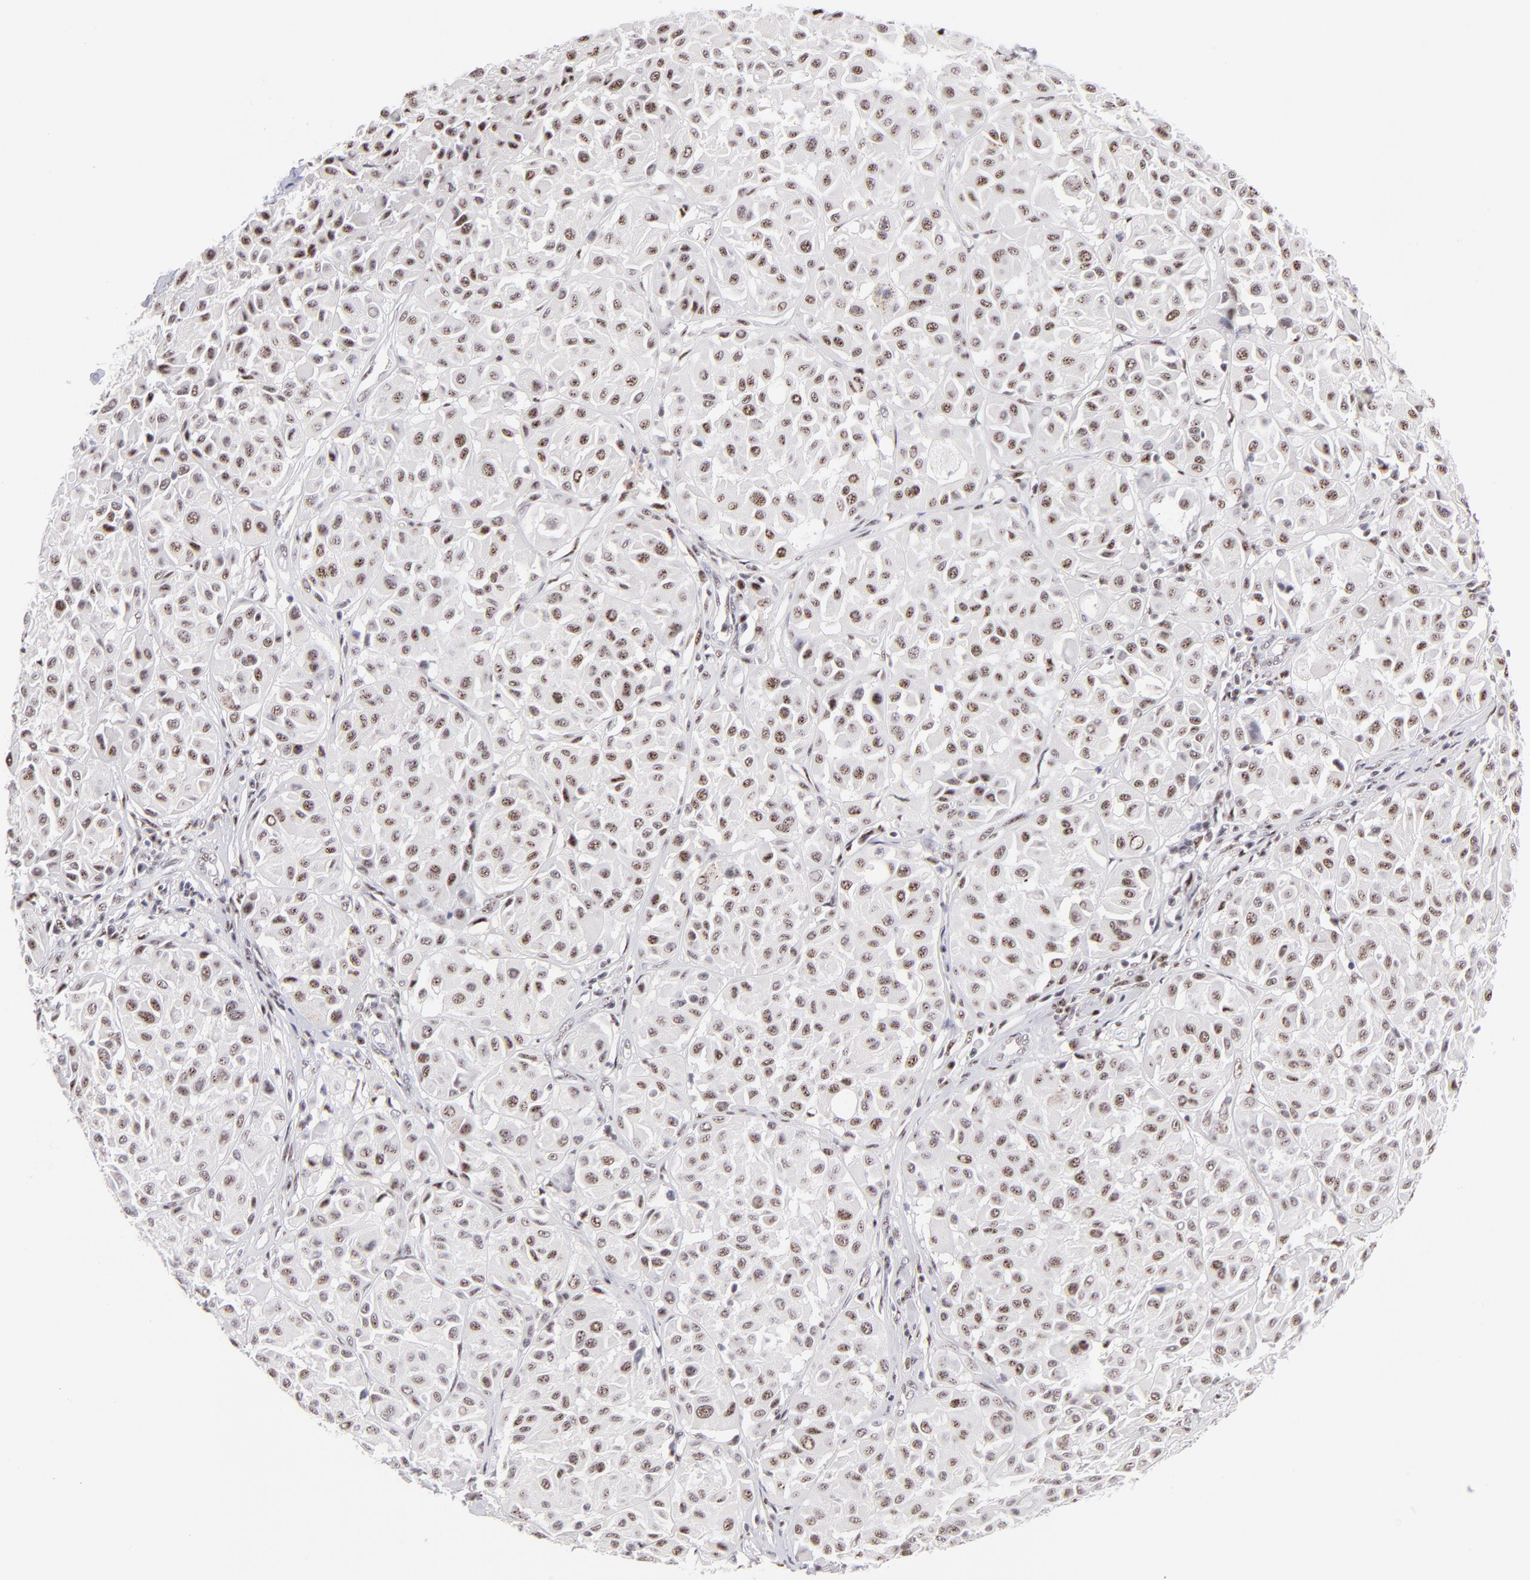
{"staining": {"intensity": "moderate", "quantity": ">75%", "location": "nuclear"}, "tissue": "melanoma", "cell_type": "Tumor cells", "image_type": "cancer", "snomed": [{"axis": "morphology", "description": "Malignant melanoma, Metastatic site"}, {"axis": "topography", "description": "Soft tissue"}], "caption": "IHC image of neoplastic tissue: malignant melanoma (metastatic site) stained using immunohistochemistry displays medium levels of moderate protein expression localized specifically in the nuclear of tumor cells, appearing as a nuclear brown color.", "gene": "CDC25C", "patient": {"sex": "male", "age": 41}}